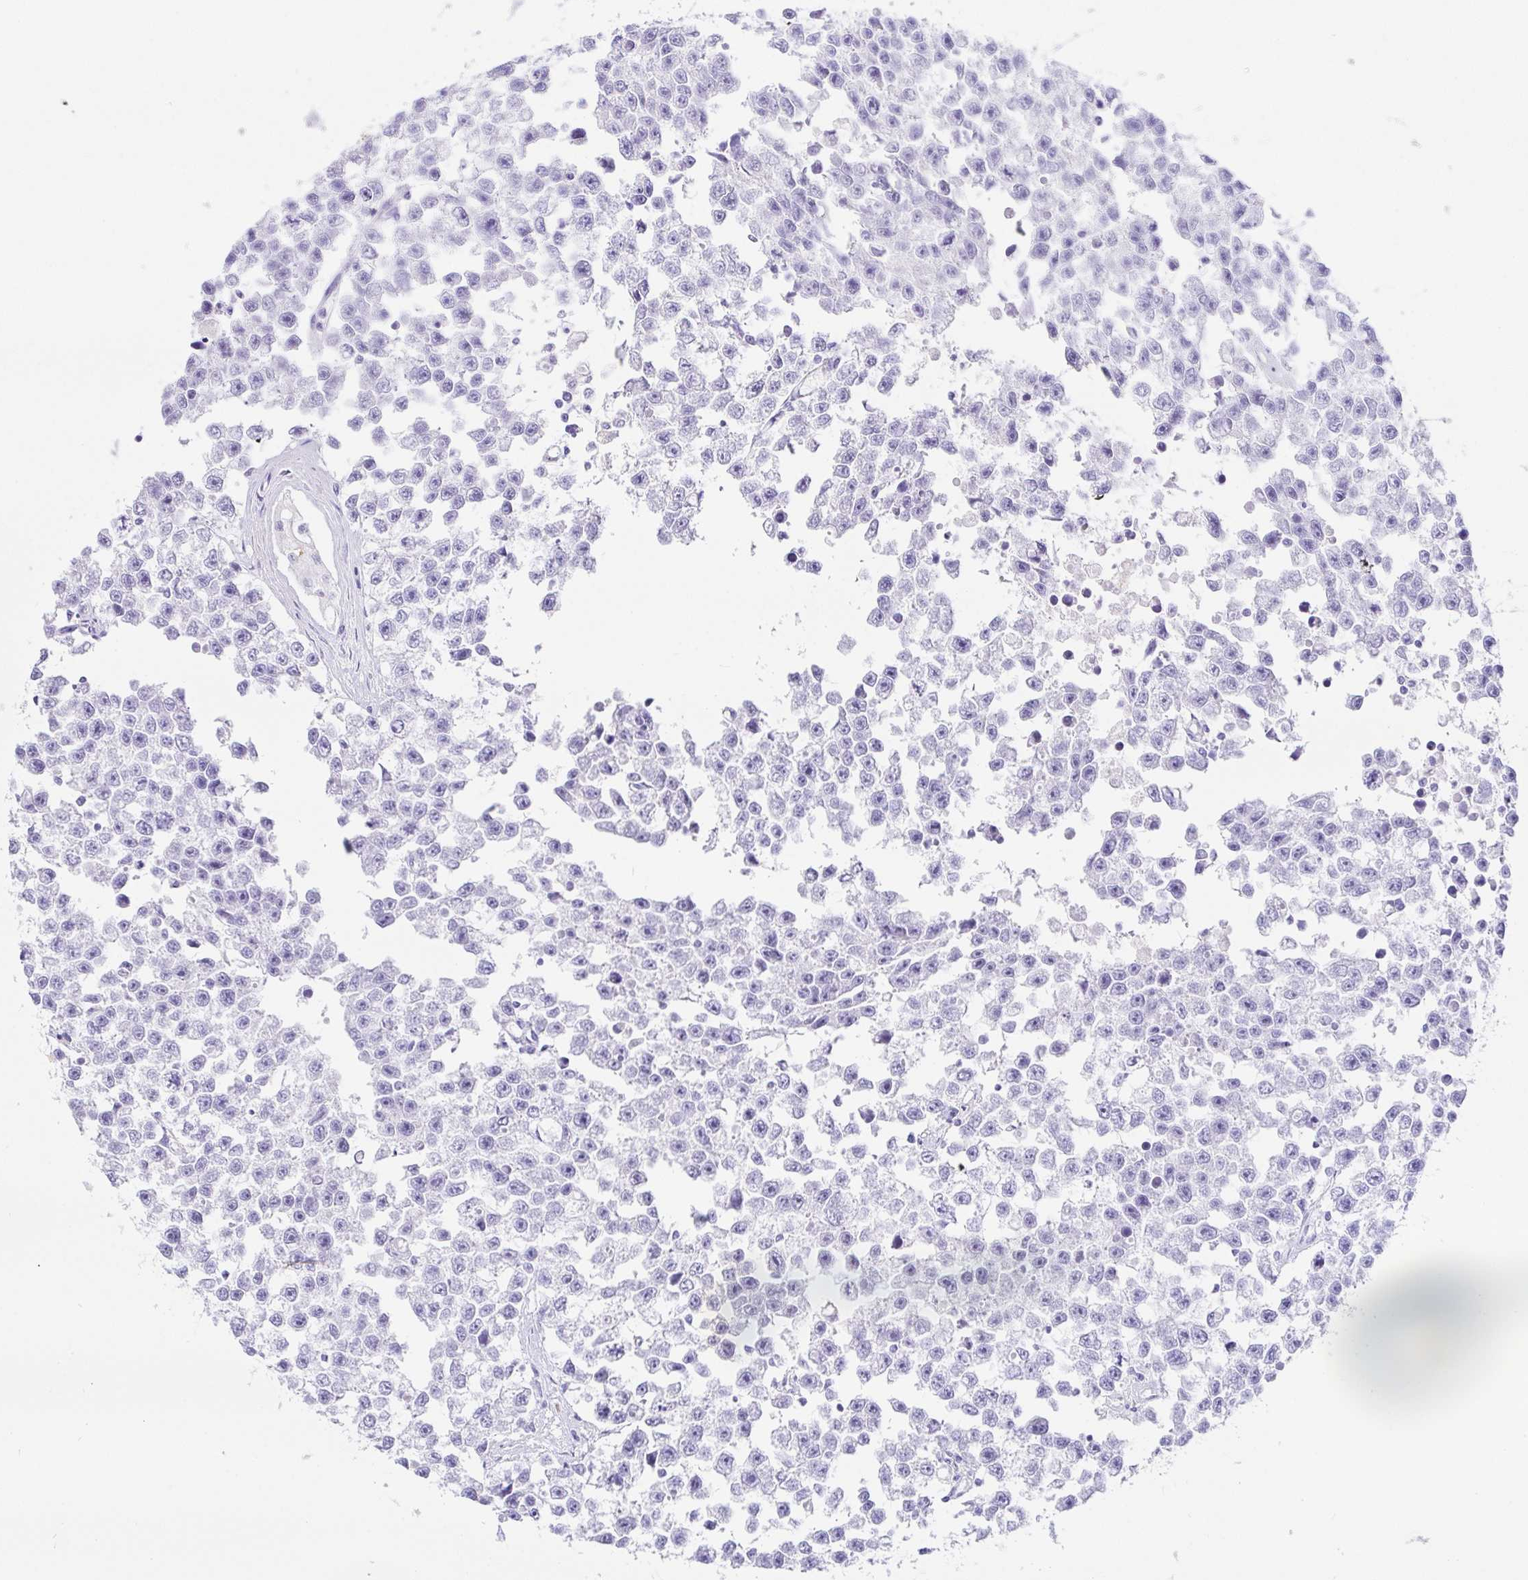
{"staining": {"intensity": "negative", "quantity": "none", "location": "none"}, "tissue": "testis cancer", "cell_type": "Tumor cells", "image_type": "cancer", "snomed": [{"axis": "morphology", "description": "Seminoma, NOS"}, {"axis": "topography", "description": "Testis"}], "caption": "Immunohistochemistry micrograph of testis cancer (seminoma) stained for a protein (brown), which demonstrates no positivity in tumor cells.", "gene": "PAX8", "patient": {"sex": "male", "age": 26}}